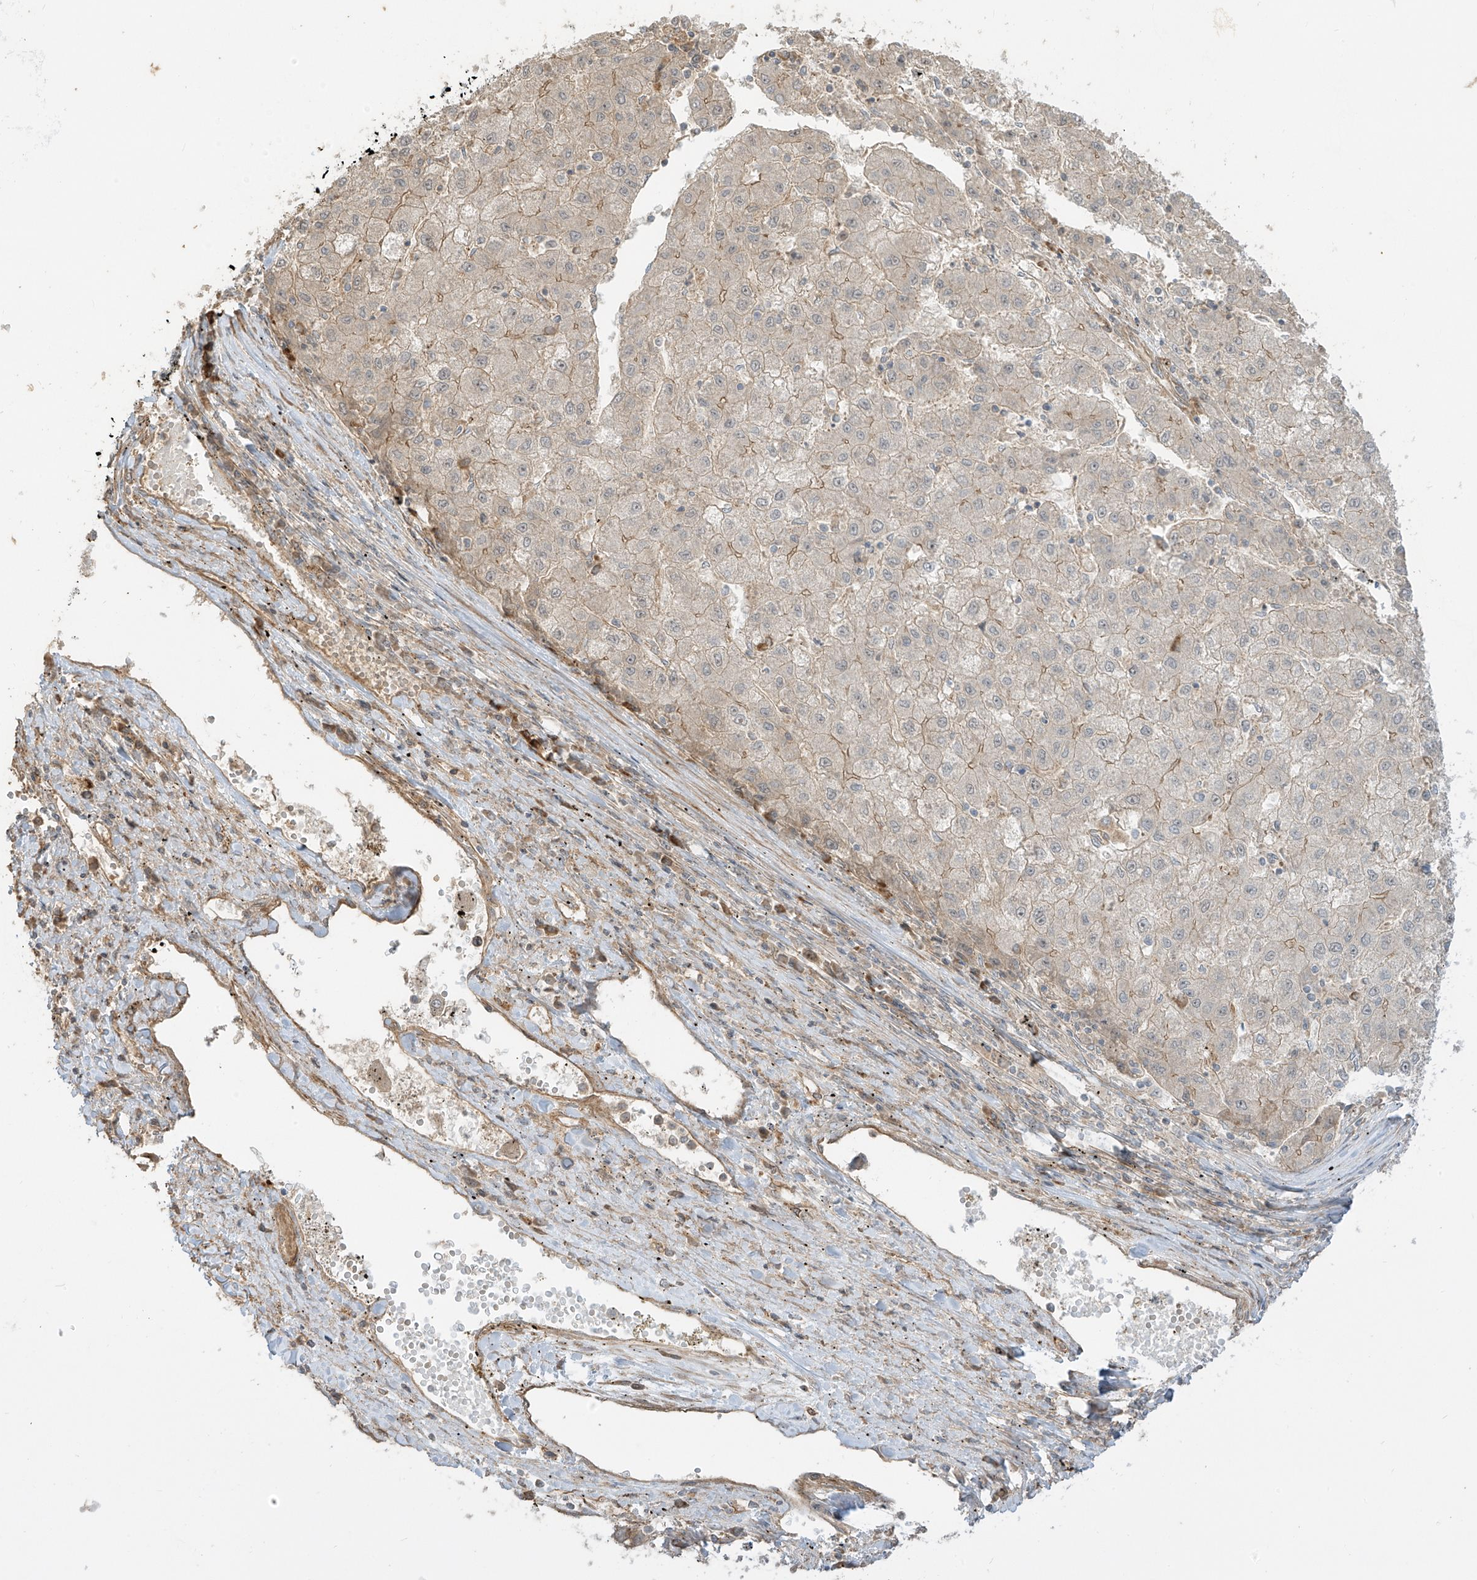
{"staining": {"intensity": "weak", "quantity": "<25%", "location": "cytoplasmic/membranous"}, "tissue": "liver cancer", "cell_type": "Tumor cells", "image_type": "cancer", "snomed": [{"axis": "morphology", "description": "Carcinoma, Hepatocellular, NOS"}, {"axis": "topography", "description": "Liver"}], "caption": "Liver cancer (hepatocellular carcinoma) was stained to show a protein in brown. There is no significant positivity in tumor cells.", "gene": "ENTR1", "patient": {"sex": "male", "age": 72}}